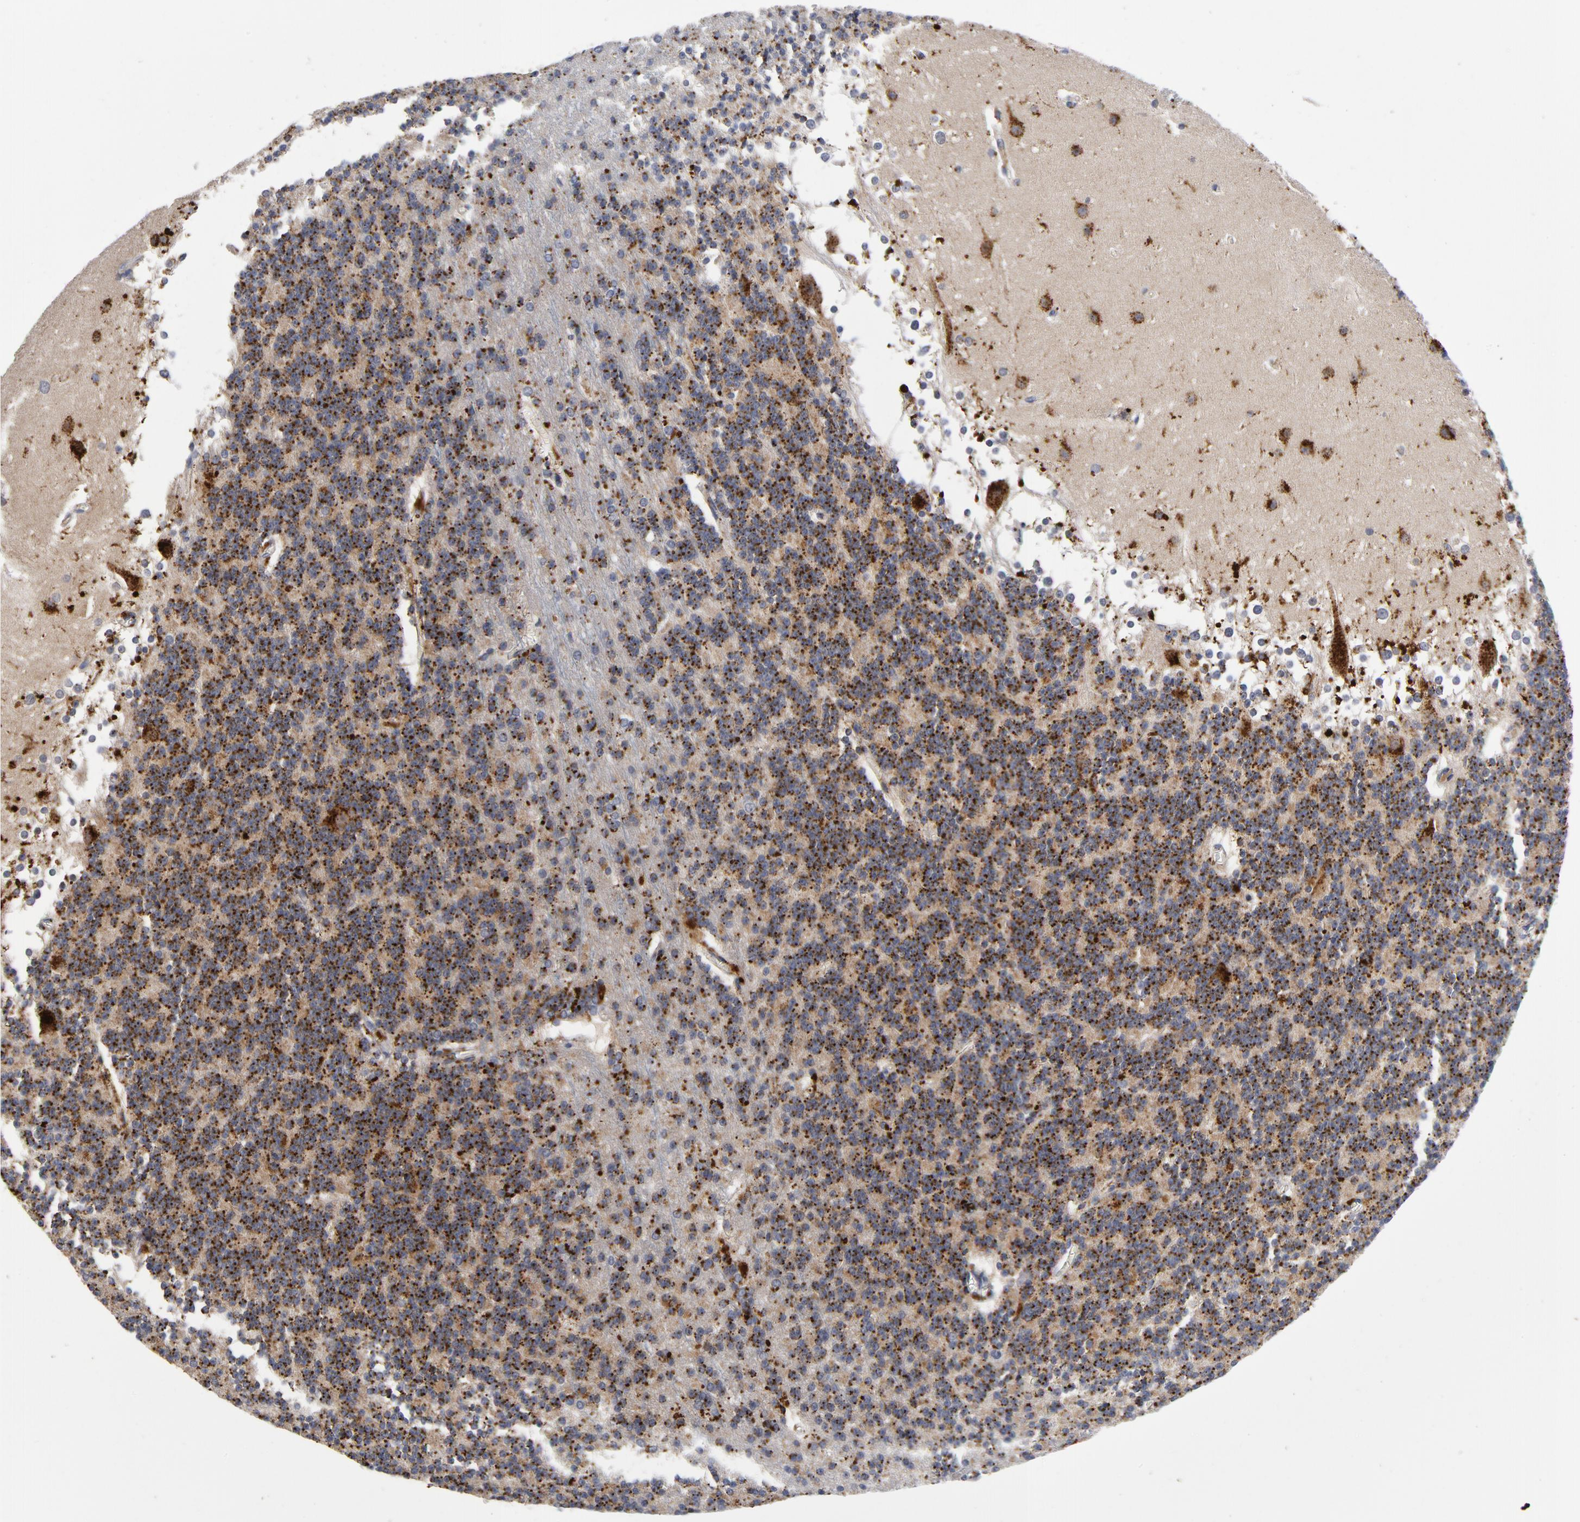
{"staining": {"intensity": "moderate", "quantity": ">75%", "location": "cytoplasmic/membranous"}, "tissue": "cerebellum", "cell_type": "Cells in granular layer", "image_type": "normal", "snomed": [{"axis": "morphology", "description": "Normal tissue, NOS"}, {"axis": "topography", "description": "Cerebellum"}], "caption": "Human cerebellum stained for a protein (brown) shows moderate cytoplasmic/membranous positive positivity in about >75% of cells in granular layer.", "gene": "AKT2", "patient": {"sex": "female", "age": 19}}